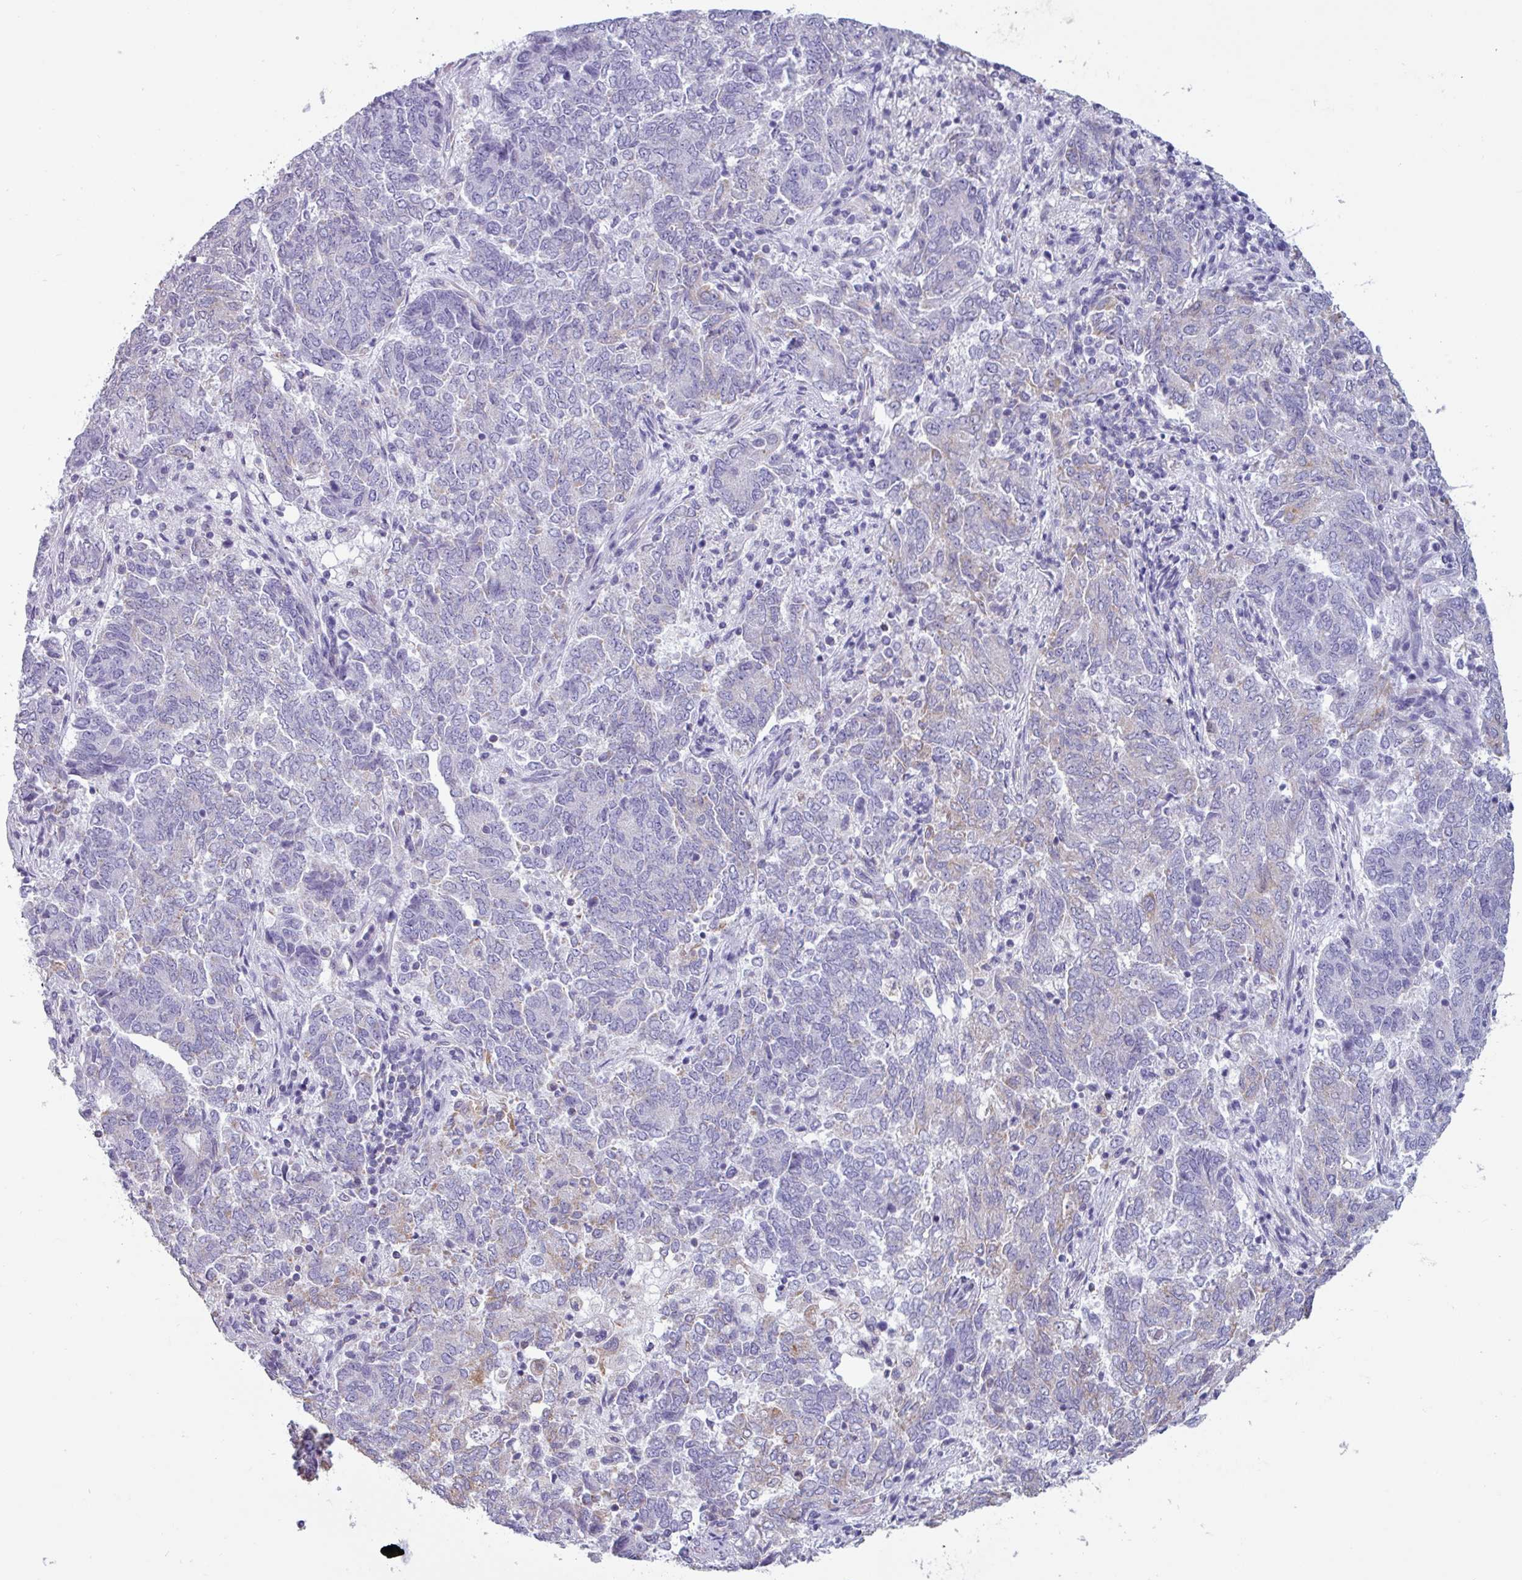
{"staining": {"intensity": "negative", "quantity": "none", "location": "none"}, "tissue": "endometrial cancer", "cell_type": "Tumor cells", "image_type": "cancer", "snomed": [{"axis": "morphology", "description": "Adenocarcinoma, NOS"}, {"axis": "topography", "description": "Endometrium"}], "caption": "Protein analysis of endometrial cancer exhibits no significant staining in tumor cells.", "gene": "CAMK1", "patient": {"sex": "female", "age": 80}}